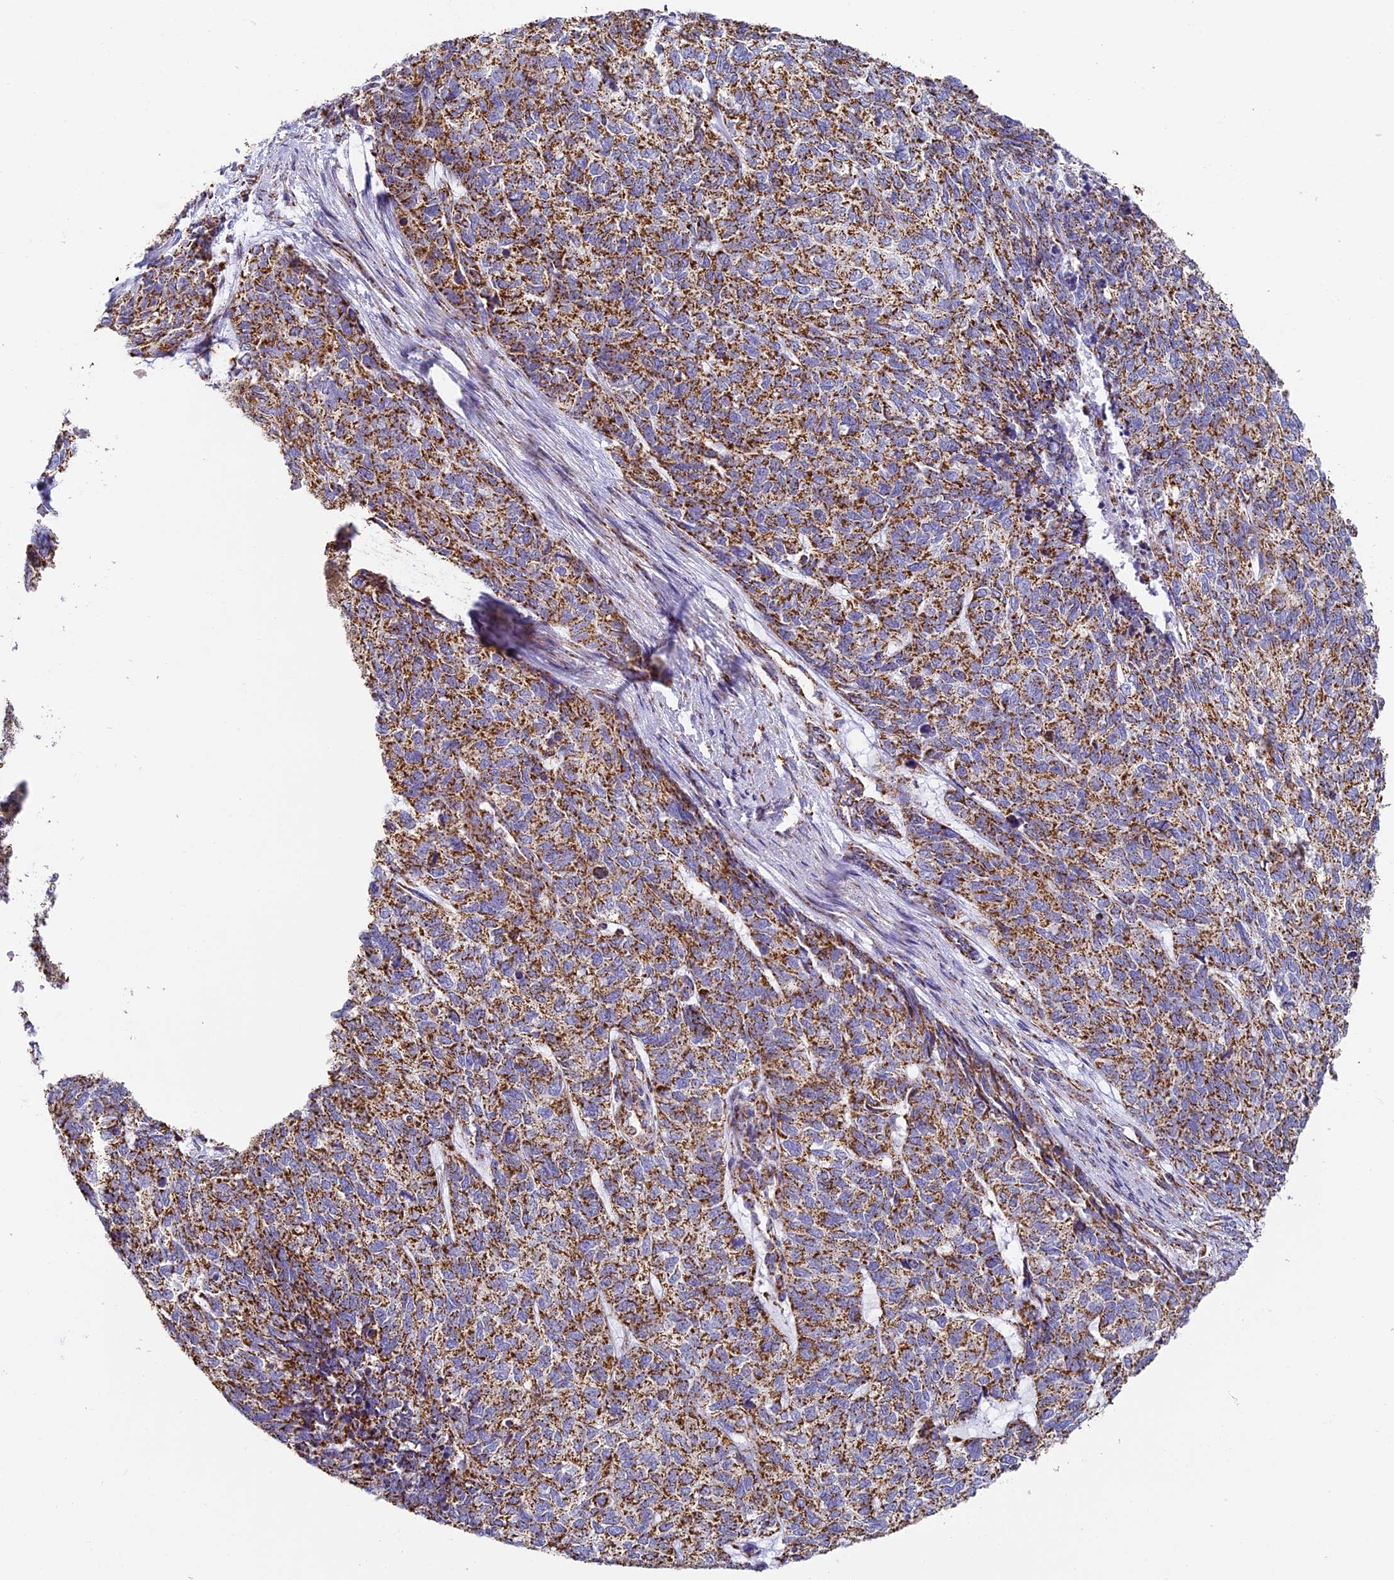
{"staining": {"intensity": "moderate", "quantity": ">75%", "location": "cytoplasmic/membranous"}, "tissue": "cervical cancer", "cell_type": "Tumor cells", "image_type": "cancer", "snomed": [{"axis": "morphology", "description": "Squamous cell carcinoma, NOS"}, {"axis": "topography", "description": "Cervix"}], "caption": "Moderate cytoplasmic/membranous positivity is identified in about >75% of tumor cells in cervical squamous cell carcinoma.", "gene": "STK17A", "patient": {"sex": "female", "age": 63}}